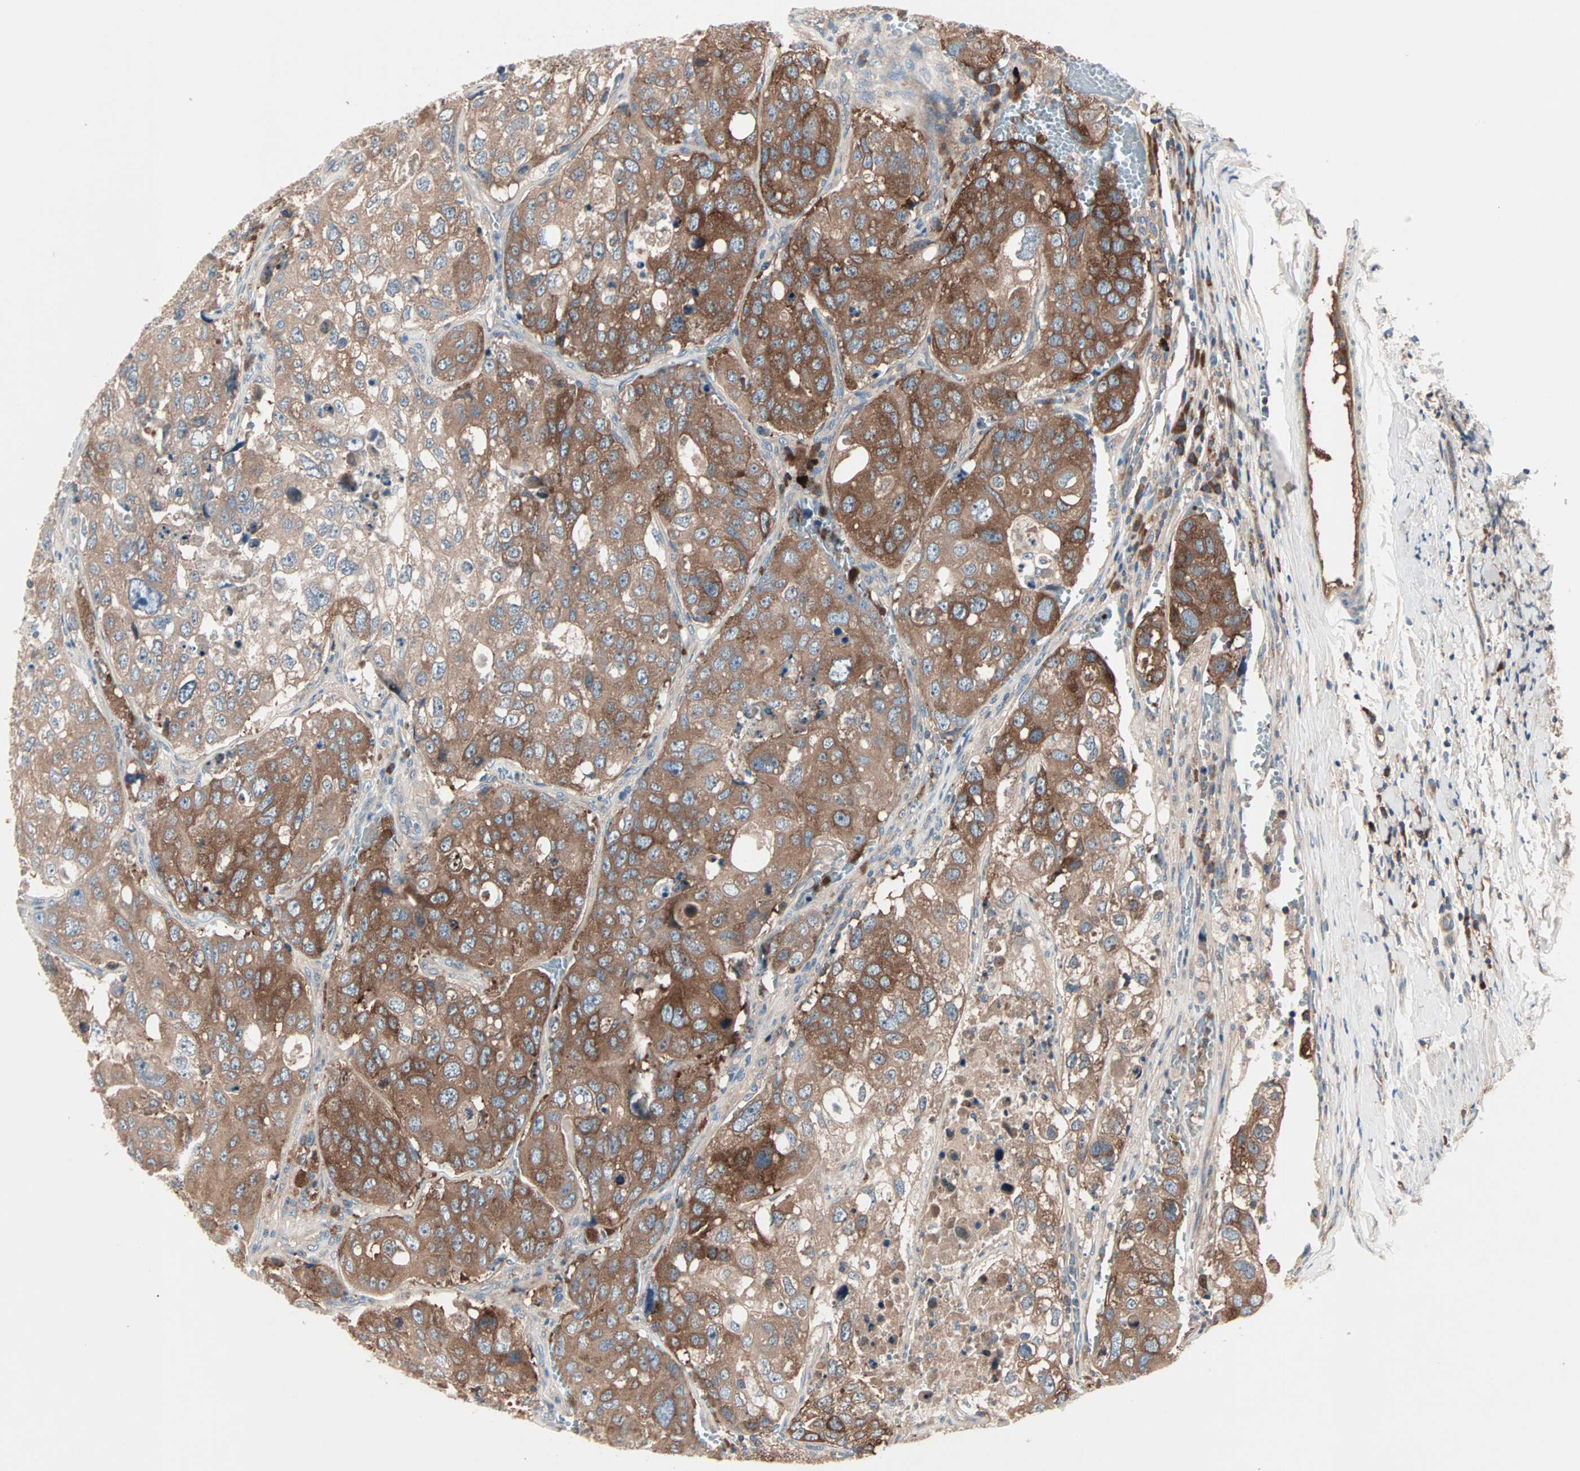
{"staining": {"intensity": "moderate", "quantity": ">75%", "location": "cytoplasmic/membranous"}, "tissue": "urothelial cancer", "cell_type": "Tumor cells", "image_type": "cancer", "snomed": [{"axis": "morphology", "description": "Urothelial carcinoma, High grade"}, {"axis": "topography", "description": "Lymph node"}, {"axis": "topography", "description": "Urinary bladder"}], "caption": "The photomicrograph exhibits immunohistochemical staining of urothelial cancer. There is moderate cytoplasmic/membranous expression is seen in about >75% of tumor cells. The staining is performed using DAB brown chromogen to label protein expression. The nuclei are counter-stained blue using hematoxylin.", "gene": "CAD", "patient": {"sex": "male", "age": 51}}